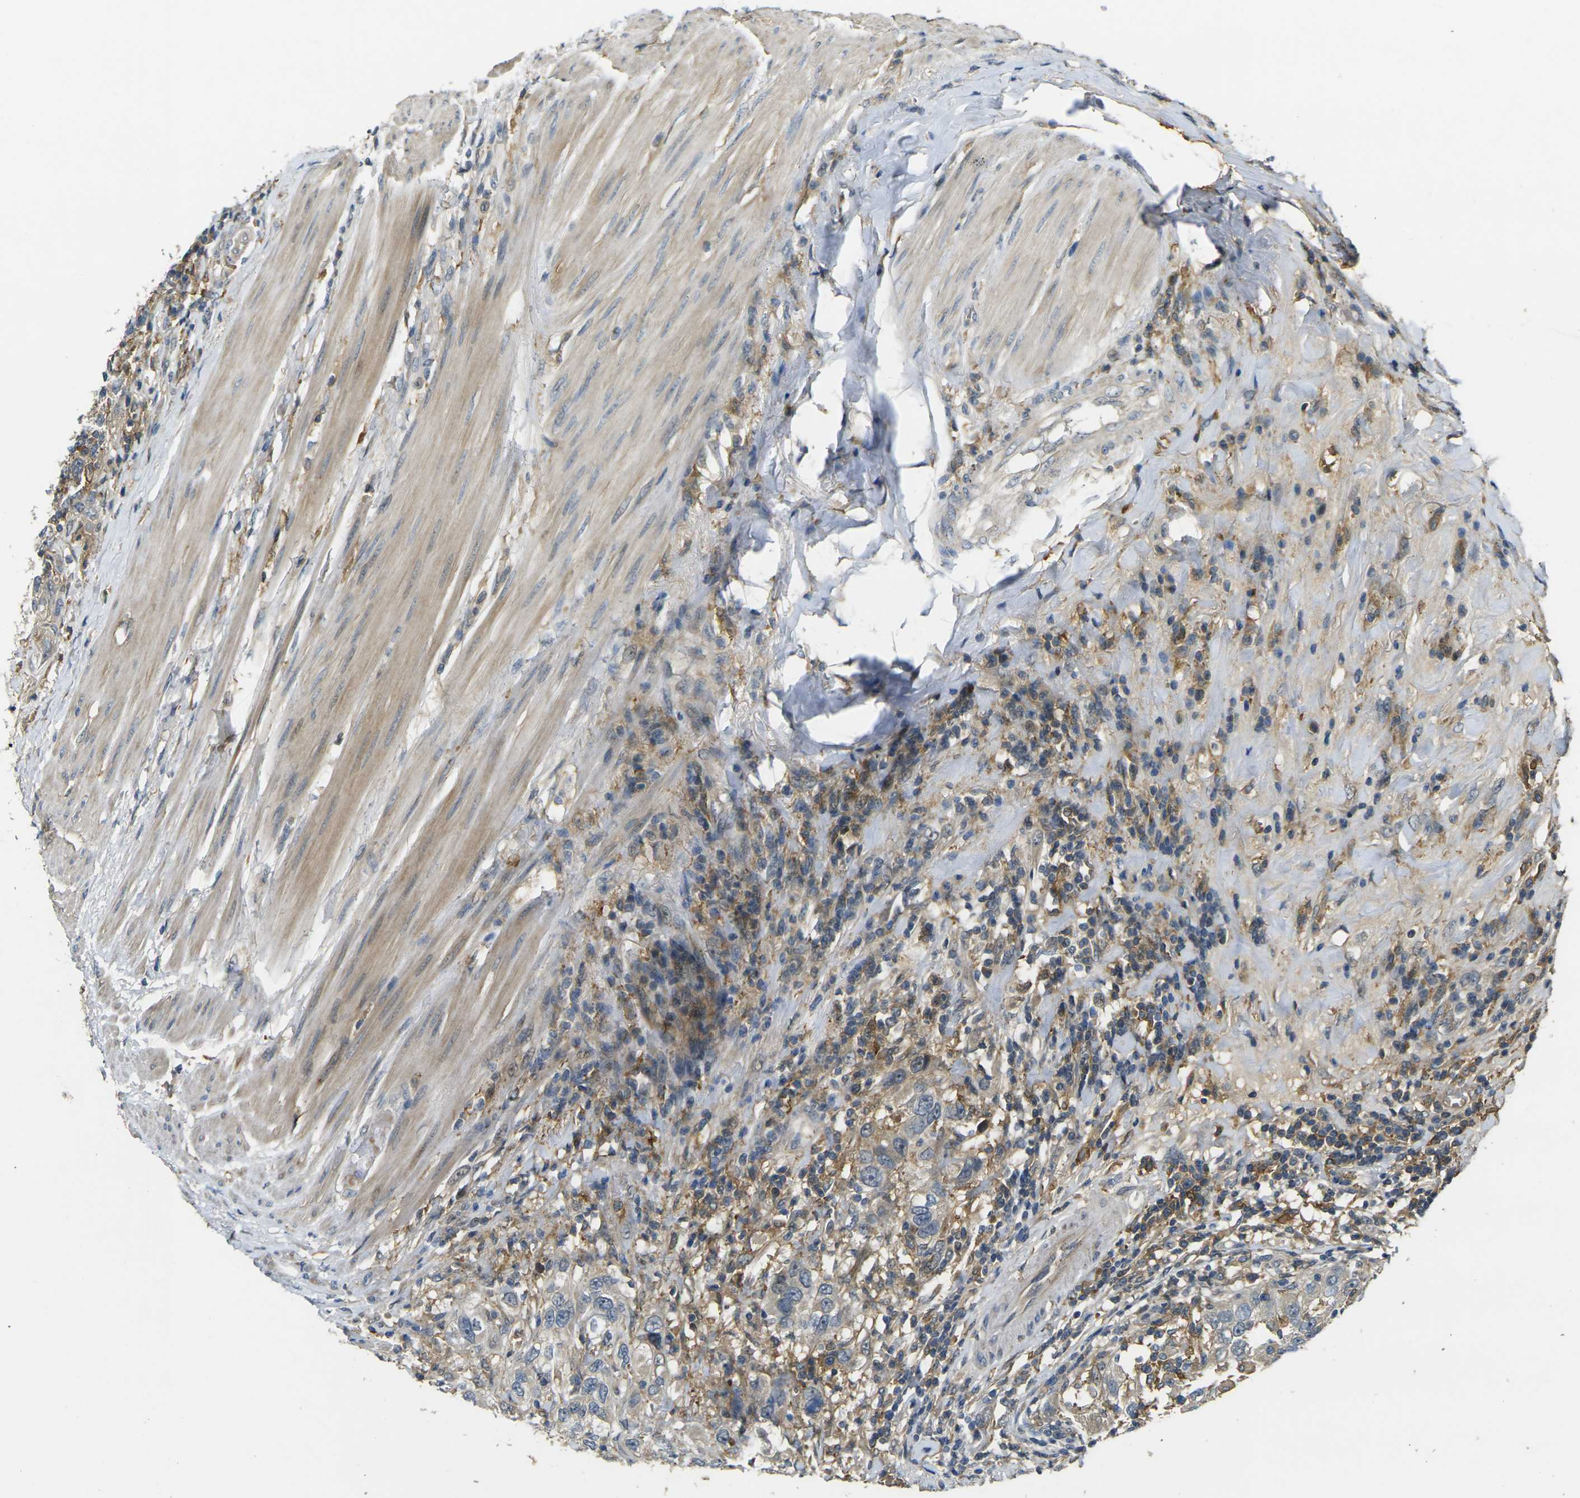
{"staining": {"intensity": "weak", "quantity": "<25%", "location": "cytoplasmic/membranous"}, "tissue": "urothelial cancer", "cell_type": "Tumor cells", "image_type": "cancer", "snomed": [{"axis": "morphology", "description": "Urothelial carcinoma, High grade"}, {"axis": "topography", "description": "Urinary bladder"}], "caption": "Tumor cells are negative for protein expression in human urothelial carcinoma (high-grade).", "gene": "PIGL", "patient": {"sex": "female", "age": 80}}